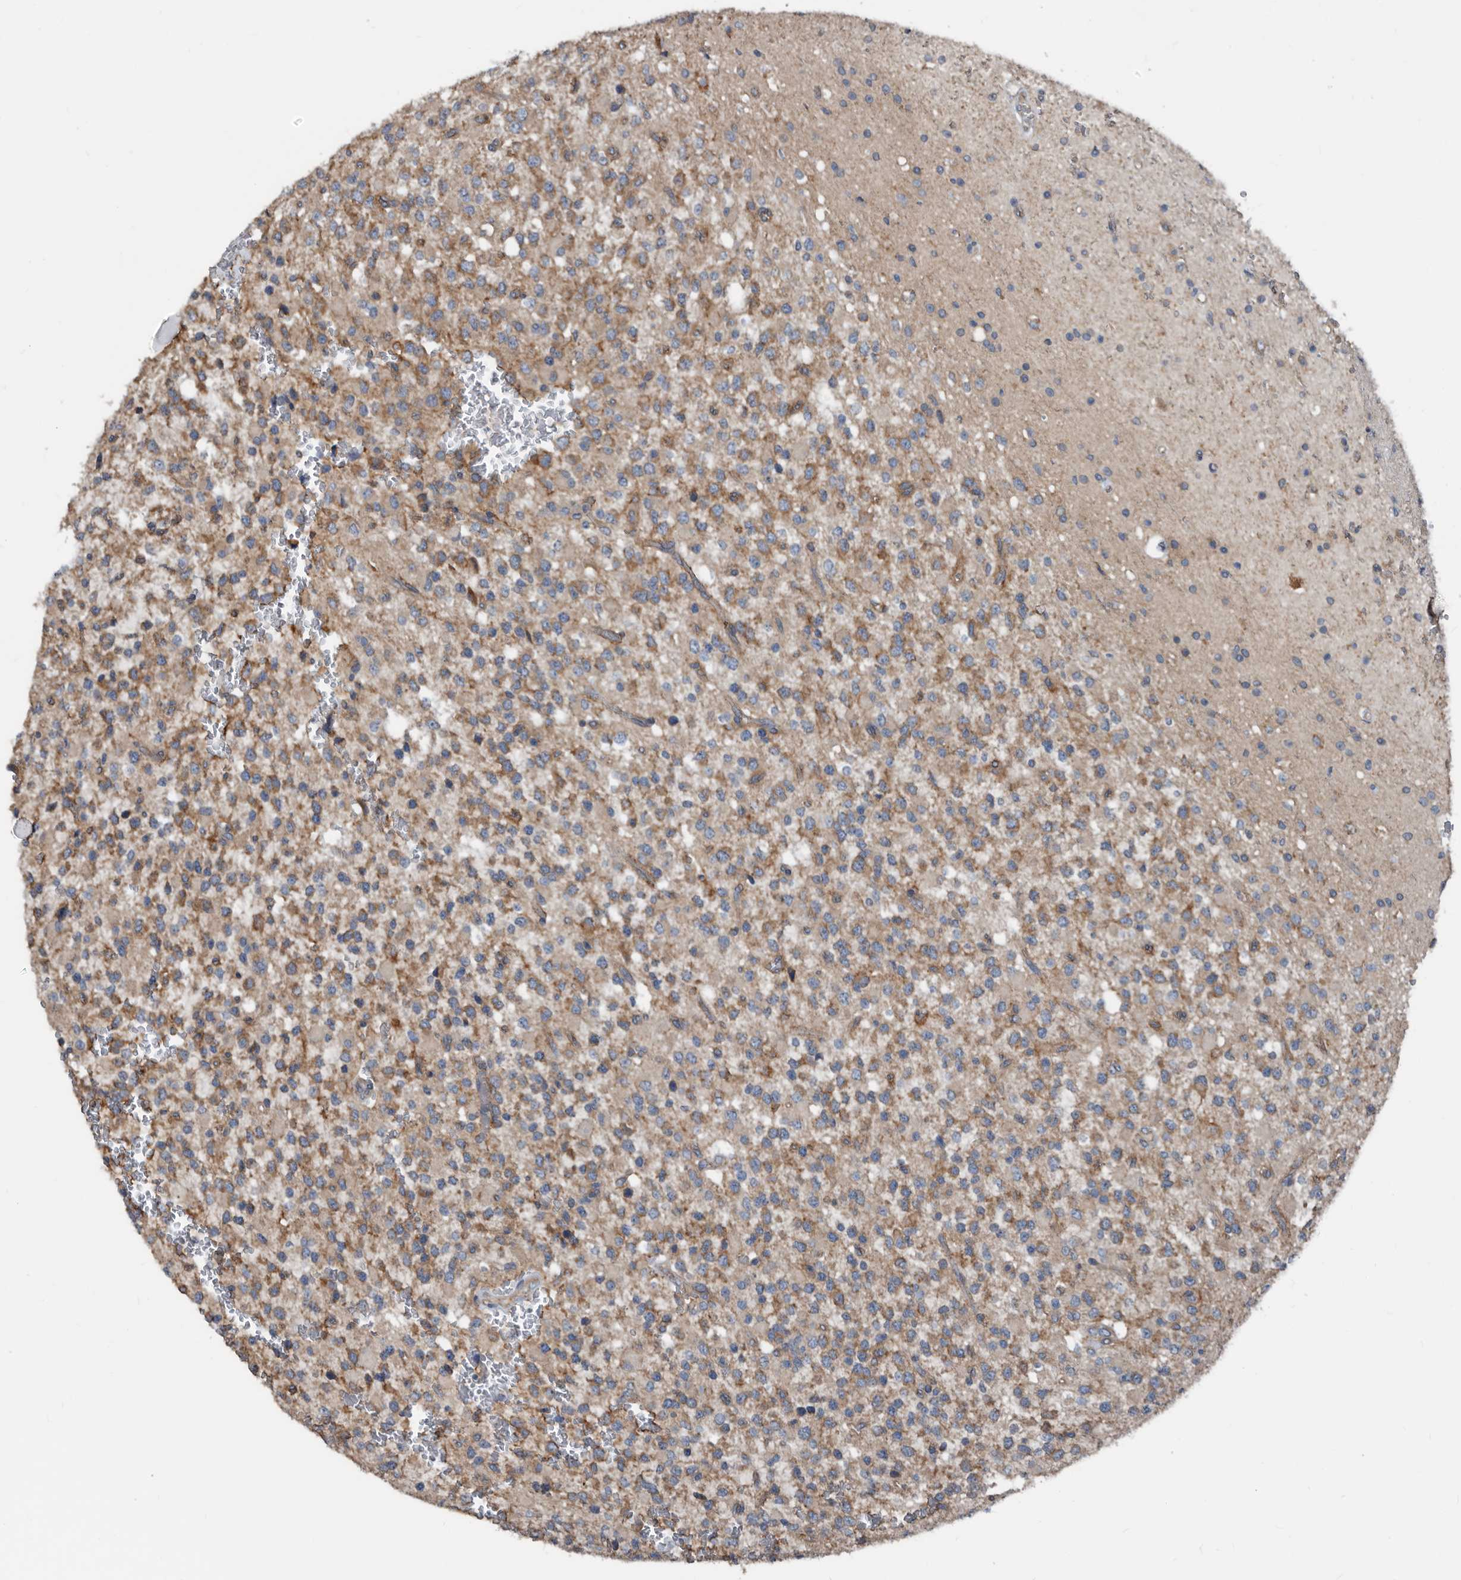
{"staining": {"intensity": "moderate", "quantity": ">75%", "location": "cytoplasmic/membranous"}, "tissue": "glioma", "cell_type": "Tumor cells", "image_type": "cancer", "snomed": [{"axis": "morphology", "description": "Glioma, malignant, High grade"}, {"axis": "topography", "description": "Brain"}], "caption": "Brown immunohistochemical staining in glioma shows moderate cytoplasmic/membranous expression in about >75% of tumor cells. The staining was performed using DAB (3,3'-diaminobenzidine), with brown indicating positive protein expression. Nuclei are stained blue with hematoxylin.", "gene": "AFAP1", "patient": {"sex": "male", "age": 34}}